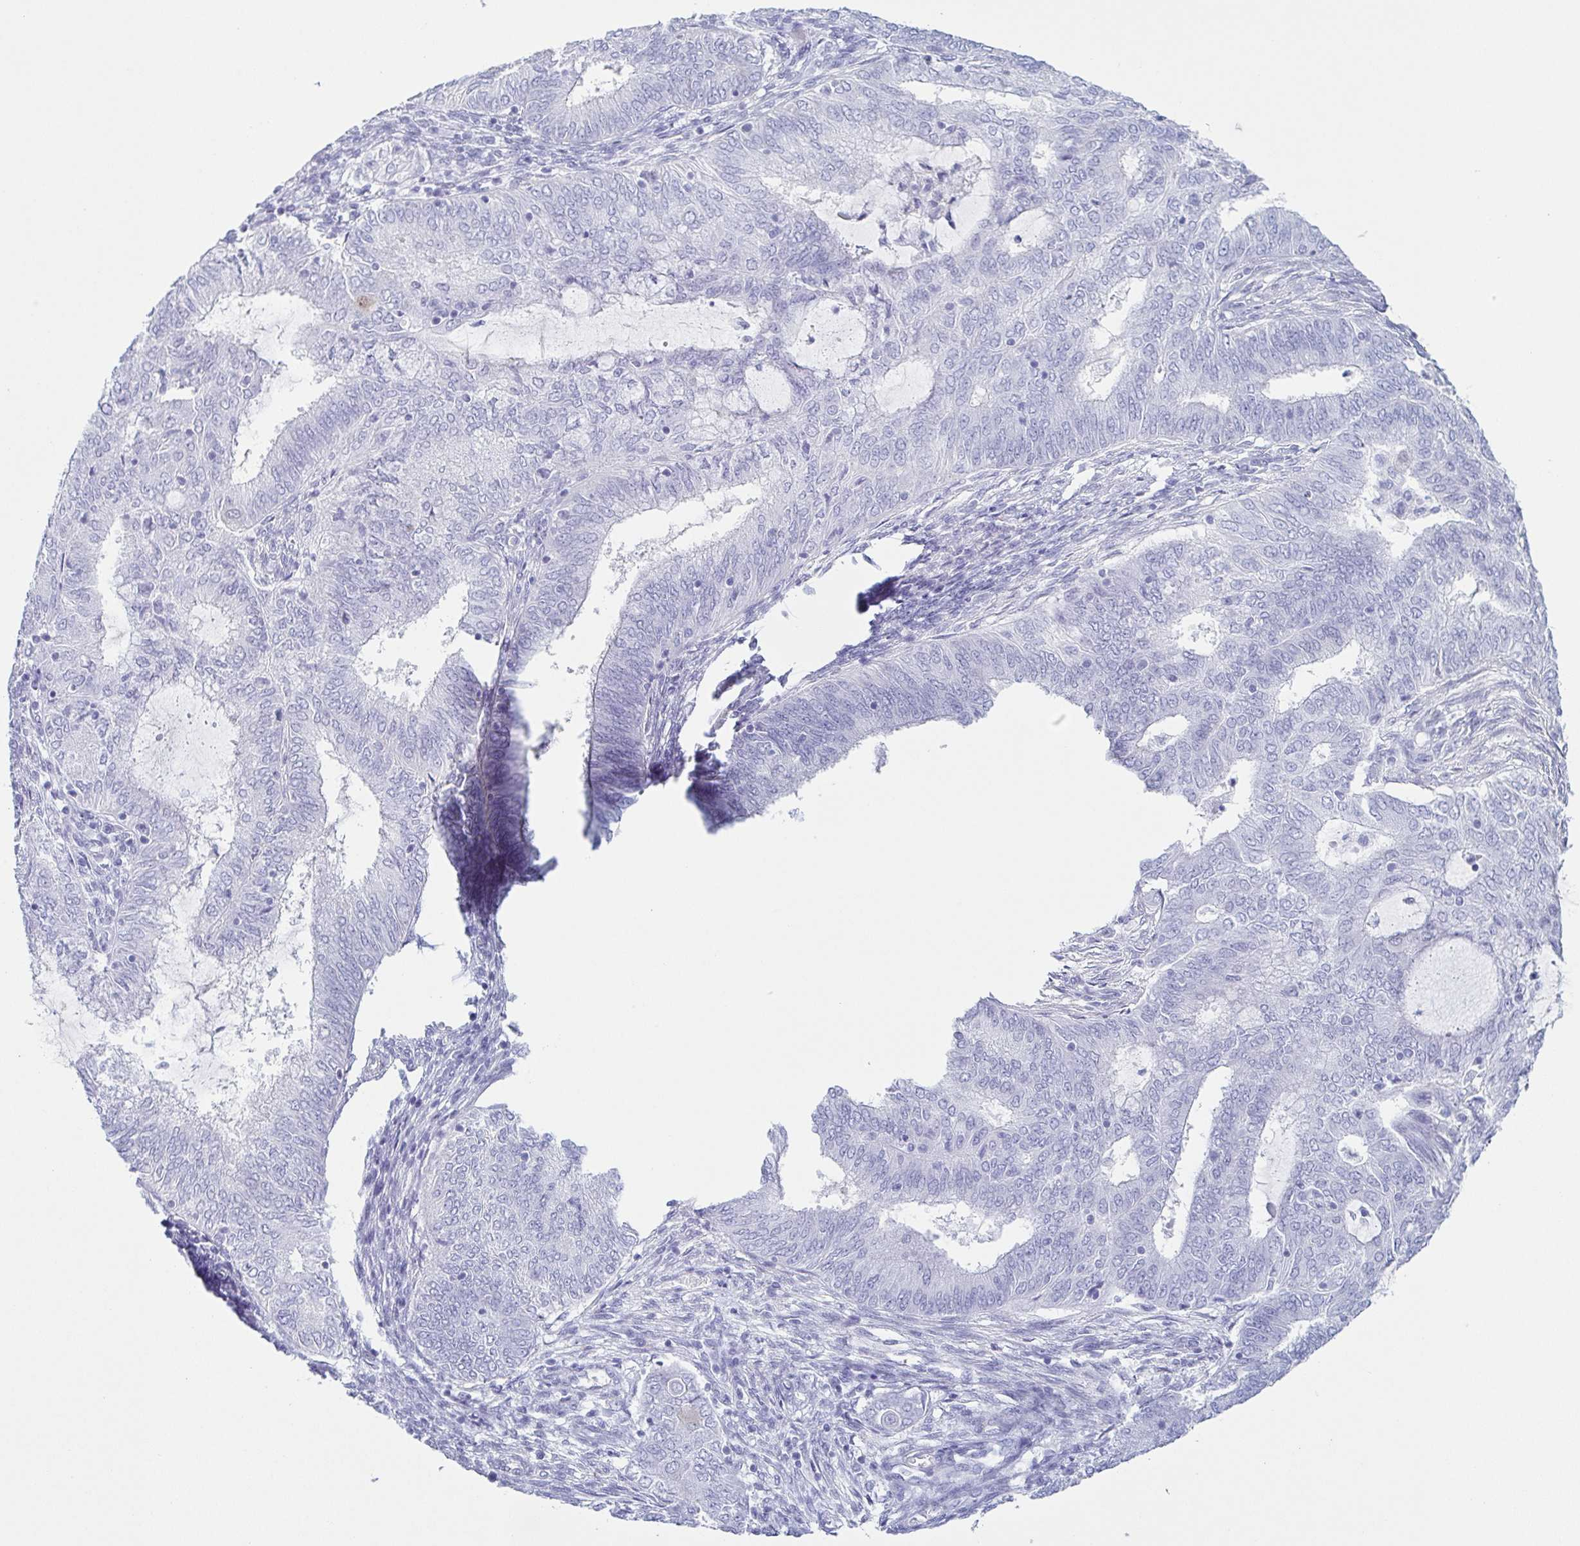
{"staining": {"intensity": "negative", "quantity": "none", "location": "none"}, "tissue": "endometrial cancer", "cell_type": "Tumor cells", "image_type": "cancer", "snomed": [{"axis": "morphology", "description": "Adenocarcinoma, NOS"}, {"axis": "topography", "description": "Endometrium"}], "caption": "DAB immunohistochemical staining of human adenocarcinoma (endometrial) shows no significant positivity in tumor cells. The staining was performed using DAB (3,3'-diaminobenzidine) to visualize the protein expression in brown, while the nuclei were stained in blue with hematoxylin (Magnification: 20x).", "gene": "PRR4", "patient": {"sex": "female", "age": 62}}